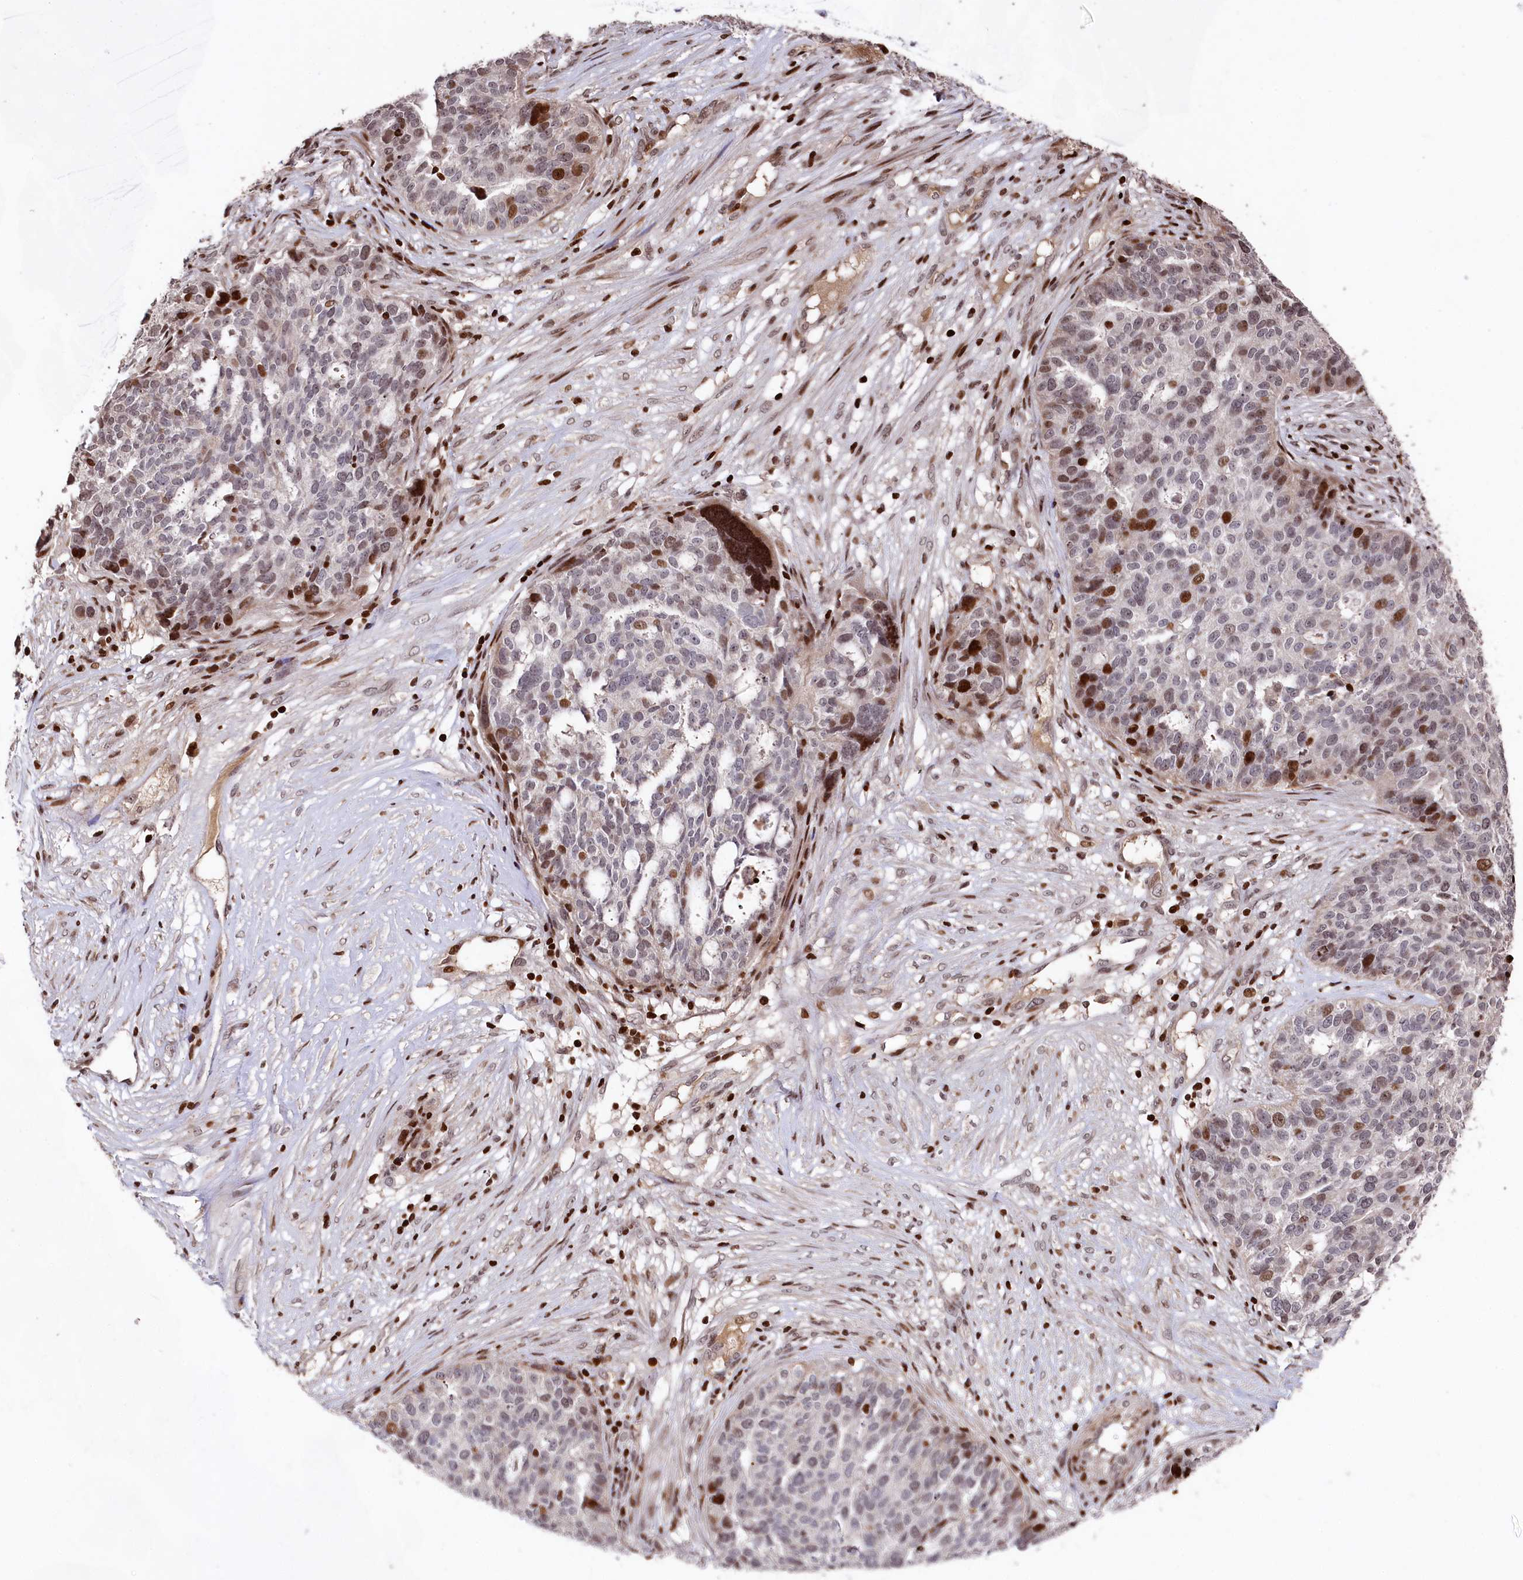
{"staining": {"intensity": "strong", "quantity": "<25%", "location": "nuclear"}, "tissue": "ovarian cancer", "cell_type": "Tumor cells", "image_type": "cancer", "snomed": [{"axis": "morphology", "description": "Cystadenocarcinoma, serous, NOS"}, {"axis": "topography", "description": "Ovary"}], "caption": "Protein expression analysis of human ovarian serous cystadenocarcinoma reveals strong nuclear expression in about <25% of tumor cells.", "gene": "MCF2L2", "patient": {"sex": "female", "age": 59}}